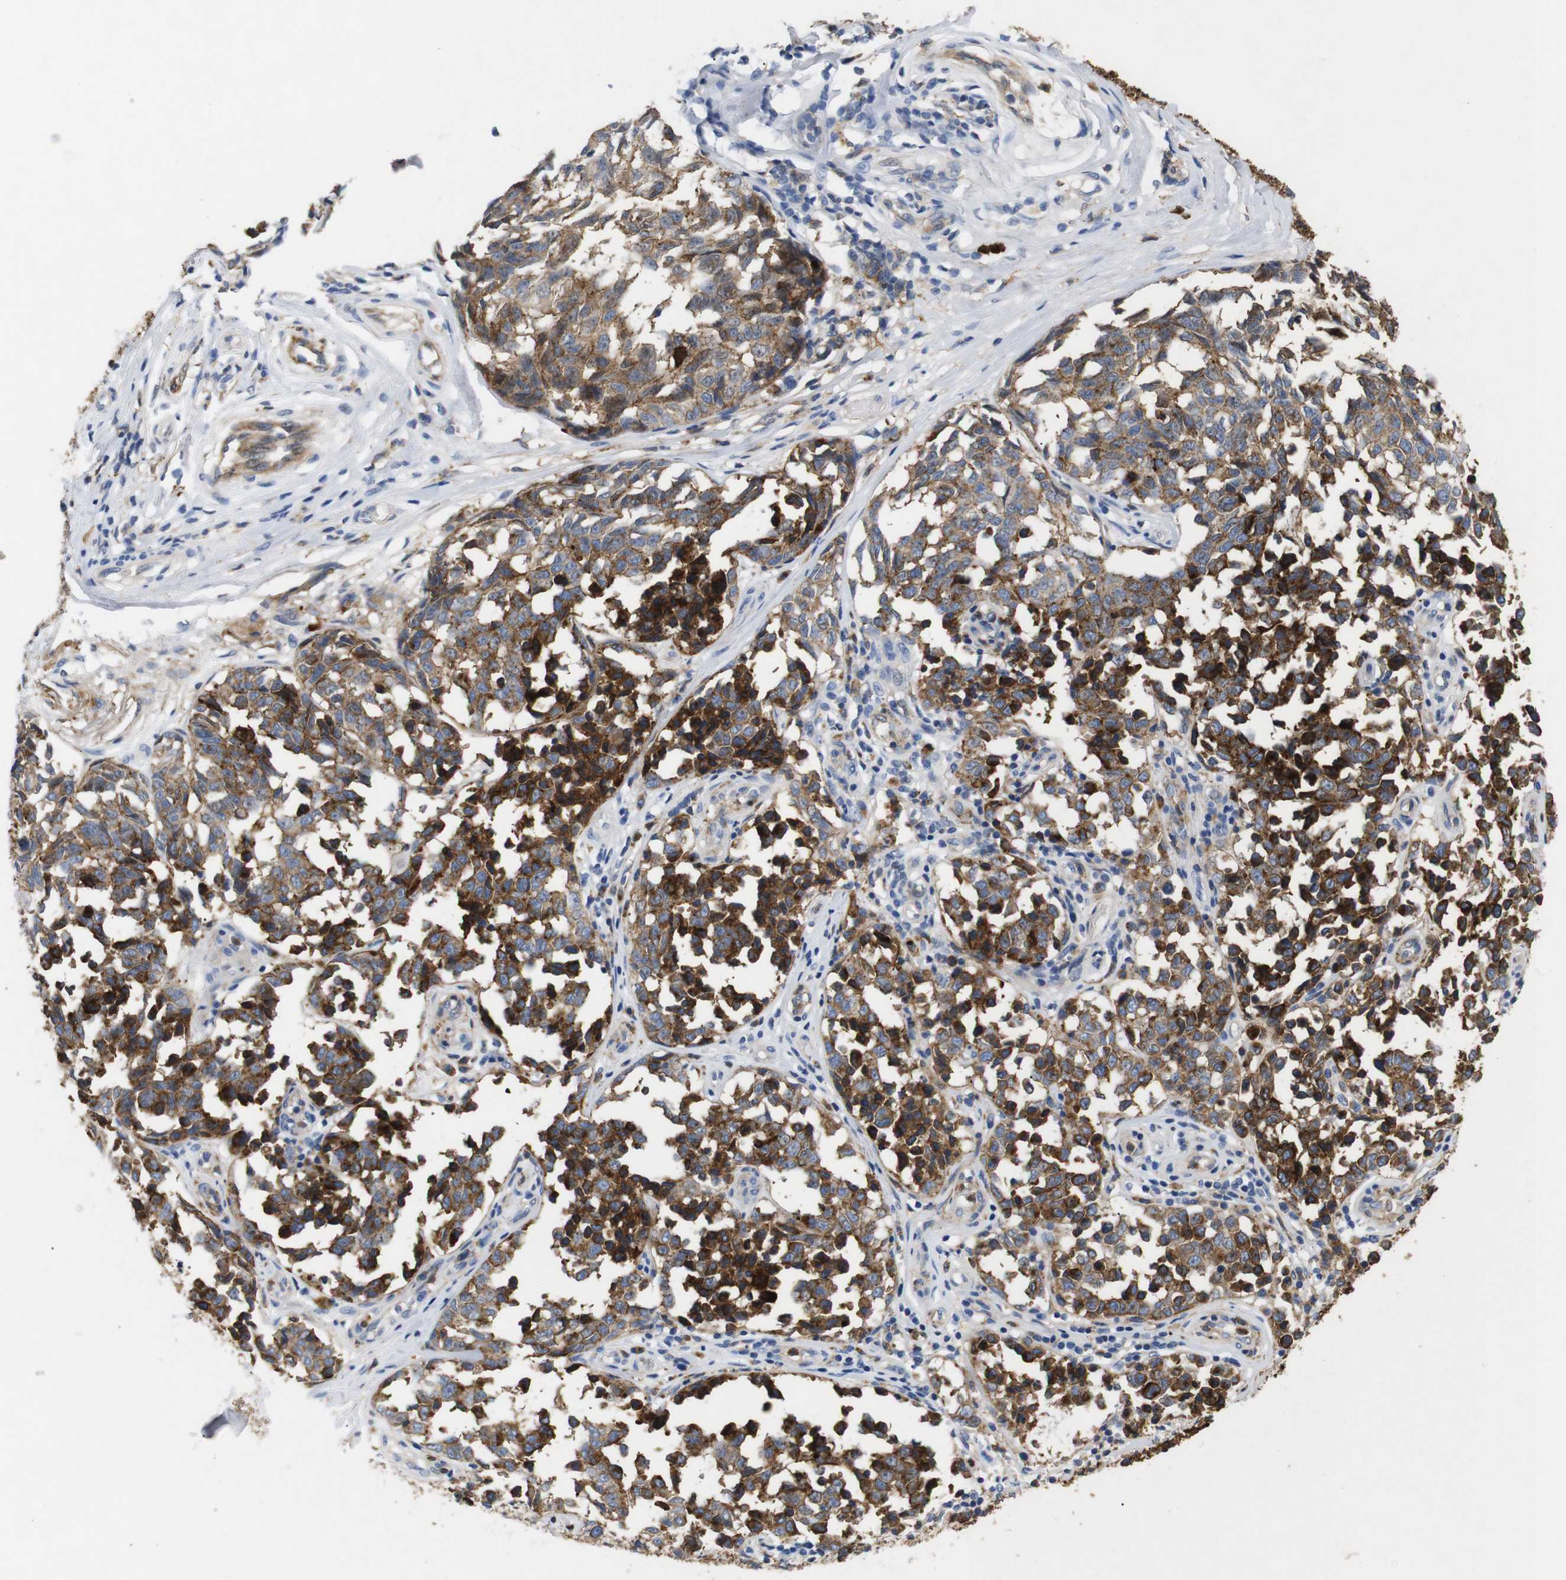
{"staining": {"intensity": "strong", "quantity": ">75%", "location": "cytoplasmic/membranous"}, "tissue": "melanoma", "cell_type": "Tumor cells", "image_type": "cancer", "snomed": [{"axis": "morphology", "description": "Malignant melanoma, NOS"}, {"axis": "topography", "description": "Skin"}], "caption": "A brown stain shows strong cytoplasmic/membranous expression of a protein in human malignant melanoma tumor cells.", "gene": "SDCBP", "patient": {"sex": "female", "age": 64}}